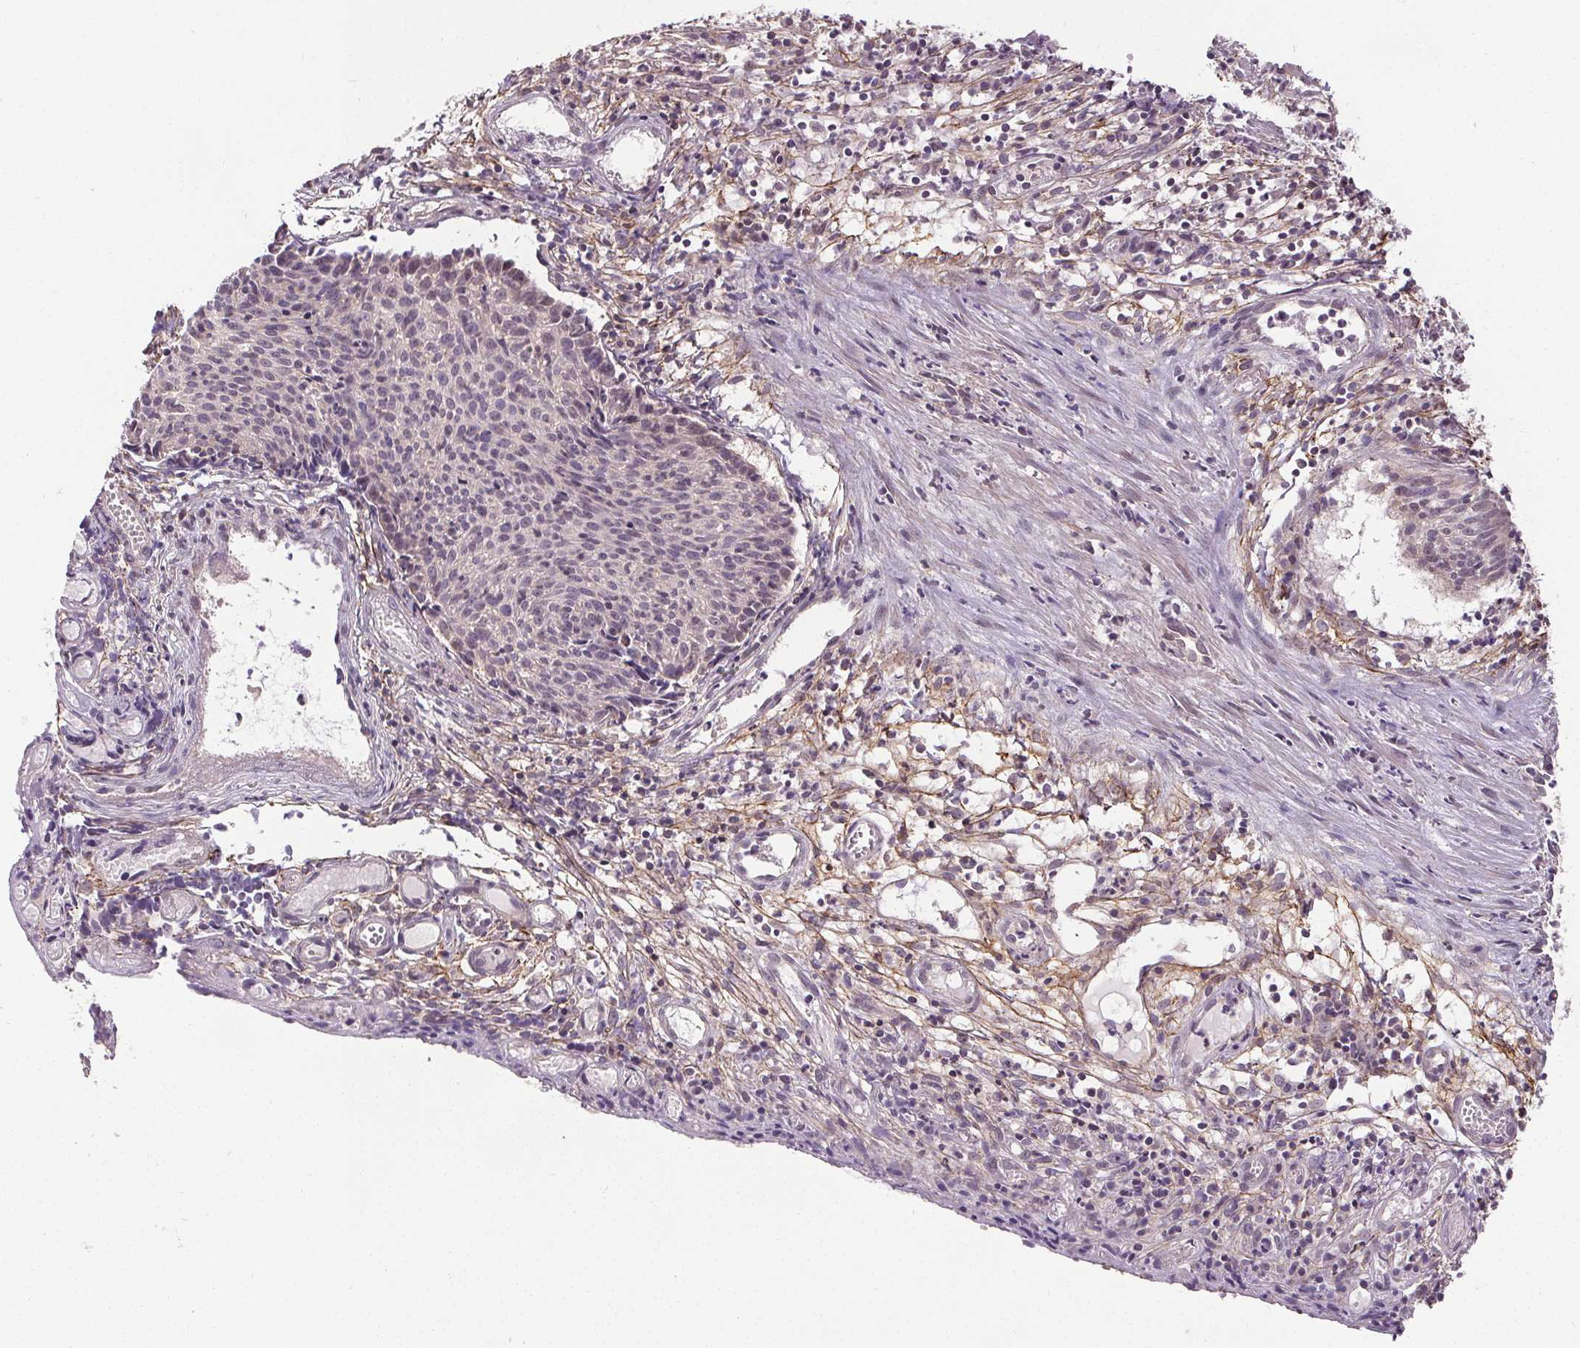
{"staining": {"intensity": "negative", "quantity": "none", "location": "none"}, "tissue": "cervical cancer", "cell_type": "Tumor cells", "image_type": "cancer", "snomed": [{"axis": "morphology", "description": "Squamous cell carcinoma, NOS"}, {"axis": "topography", "description": "Cervix"}], "caption": "An immunohistochemistry (IHC) image of cervical cancer (squamous cell carcinoma) is shown. There is no staining in tumor cells of cervical cancer (squamous cell carcinoma). Nuclei are stained in blue.", "gene": "KIAA0232", "patient": {"sex": "female", "age": 30}}